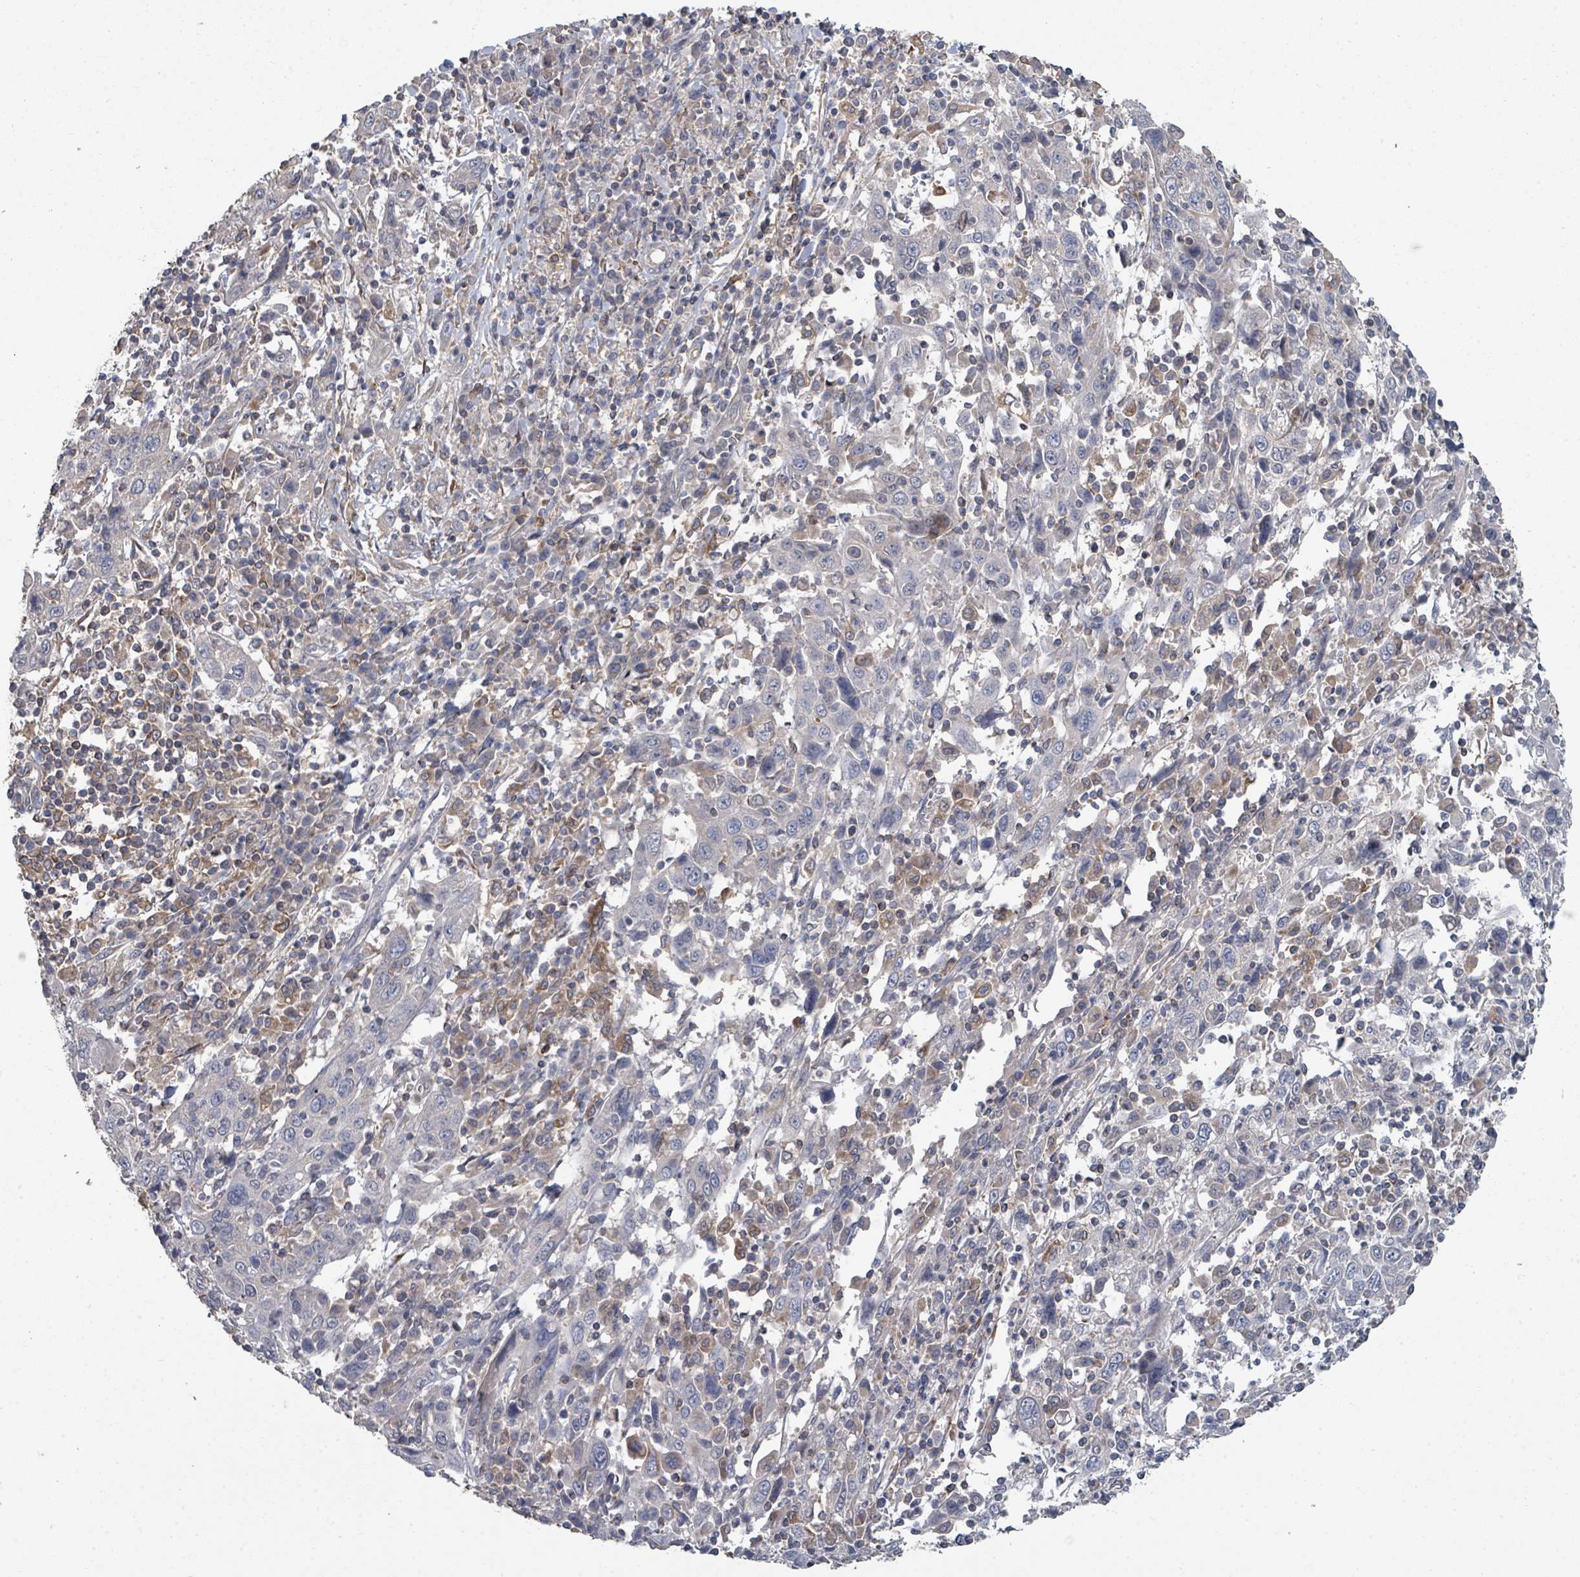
{"staining": {"intensity": "negative", "quantity": "none", "location": "none"}, "tissue": "cervical cancer", "cell_type": "Tumor cells", "image_type": "cancer", "snomed": [{"axis": "morphology", "description": "Squamous cell carcinoma, NOS"}, {"axis": "topography", "description": "Cervix"}], "caption": "The micrograph demonstrates no staining of tumor cells in cervical cancer (squamous cell carcinoma). (IHC, brightfield microscopy, high magnification).", "gene": "SLC9A7", "patient": {"sex": "female", "age": 46}}